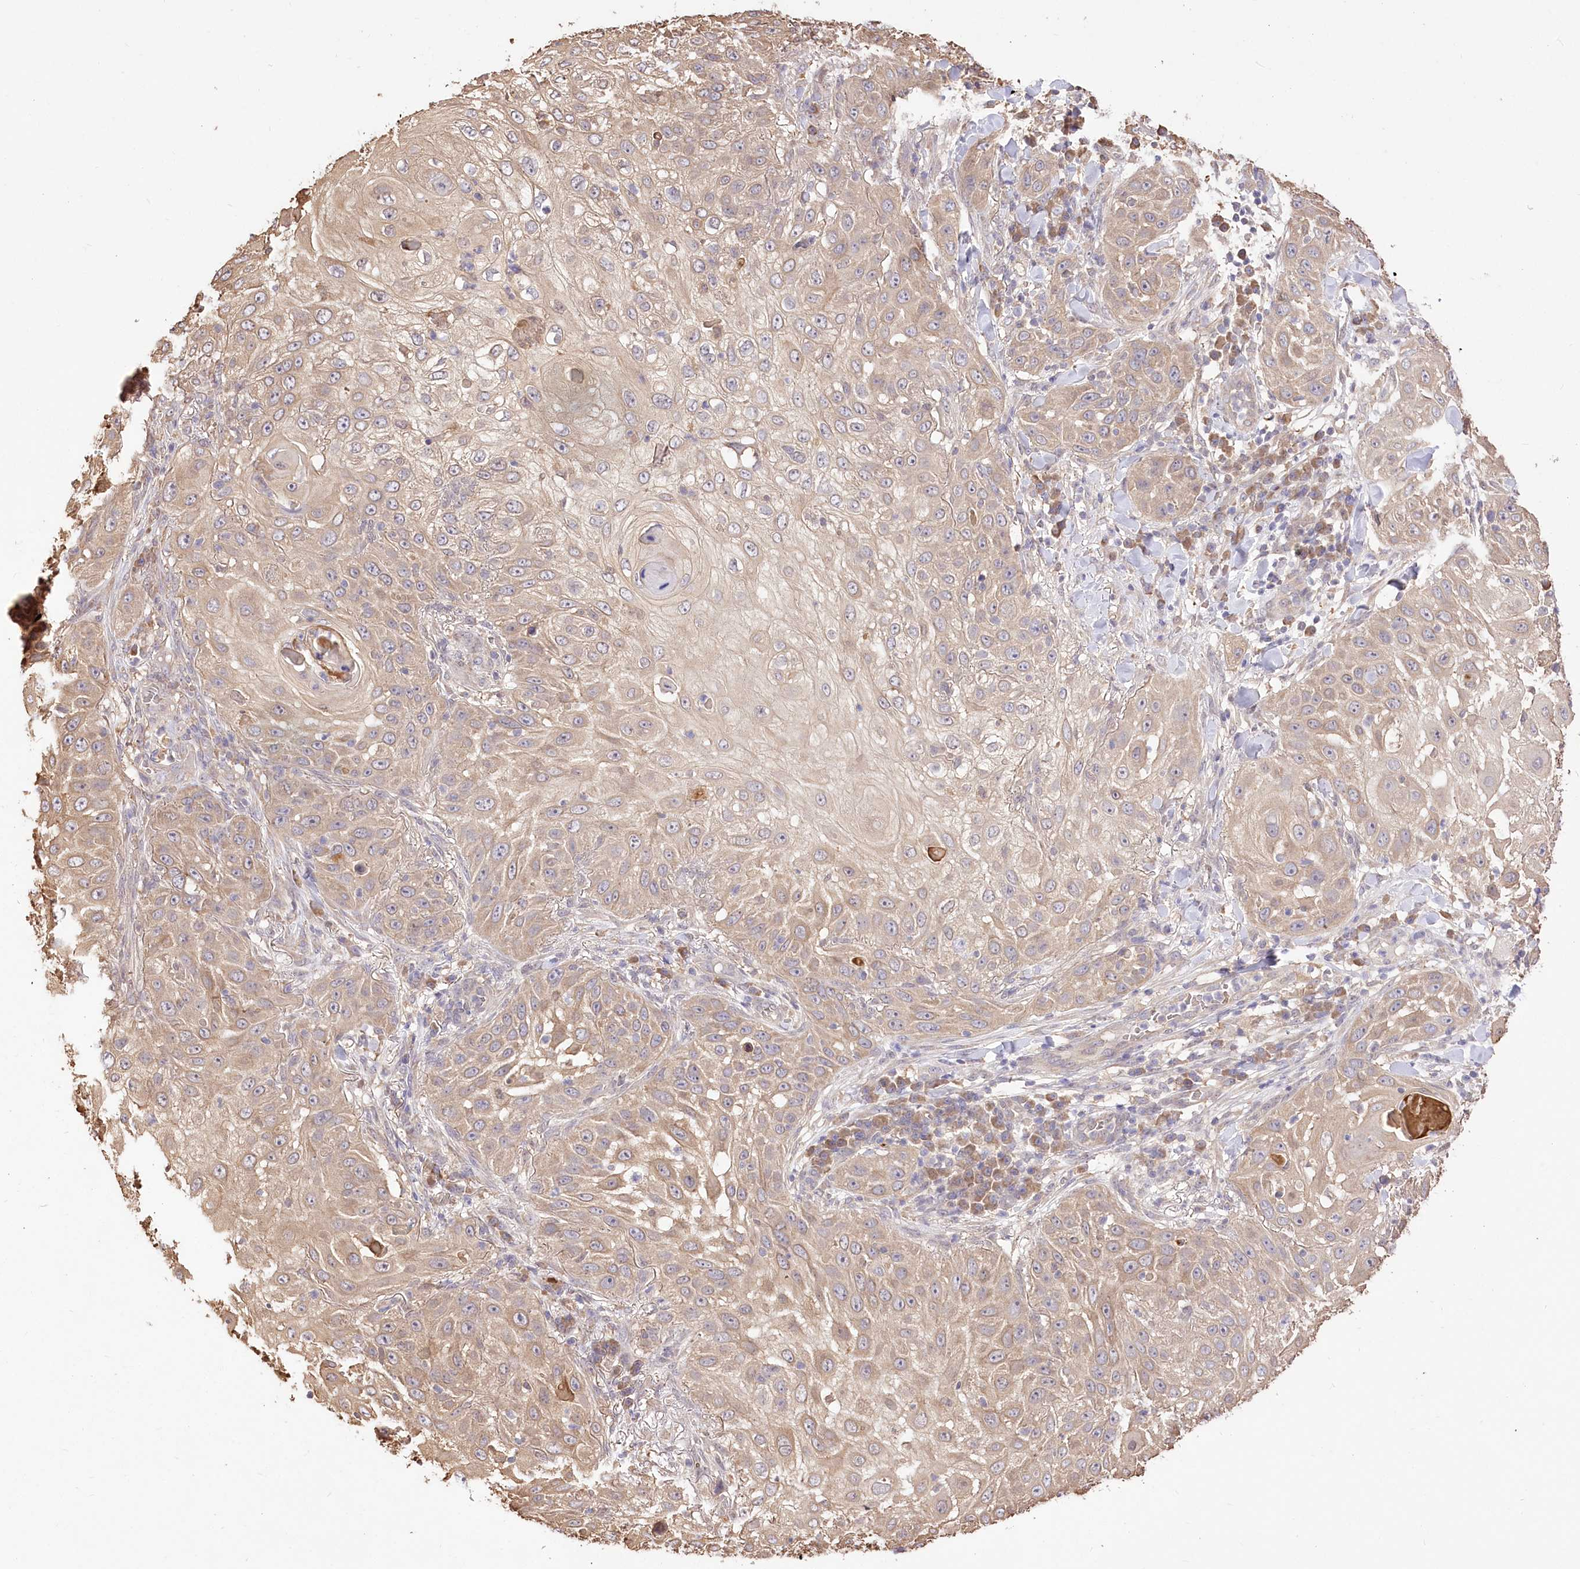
{"staining": {"intensity": "weak", "quantity": "25%-75%", "location": "cytoplasmic/membranous"}, "tissue": "skin cancer", "cell_type": "Tumor cells", "image_type": "cancer", "snomed": [{"axis": "morphology", "description": "Squamous cell carcinoma, NOS"}, {"axis": "topography", "description": "Skin"}], "caption": "Weak cytoplasmic/membranous protein positivity is seen in about 25%-75% of tumor cells in skin squamous cell carcinoma.", "gene": "R3HDM2", "patient": {"sex": "female", "age": 44}}